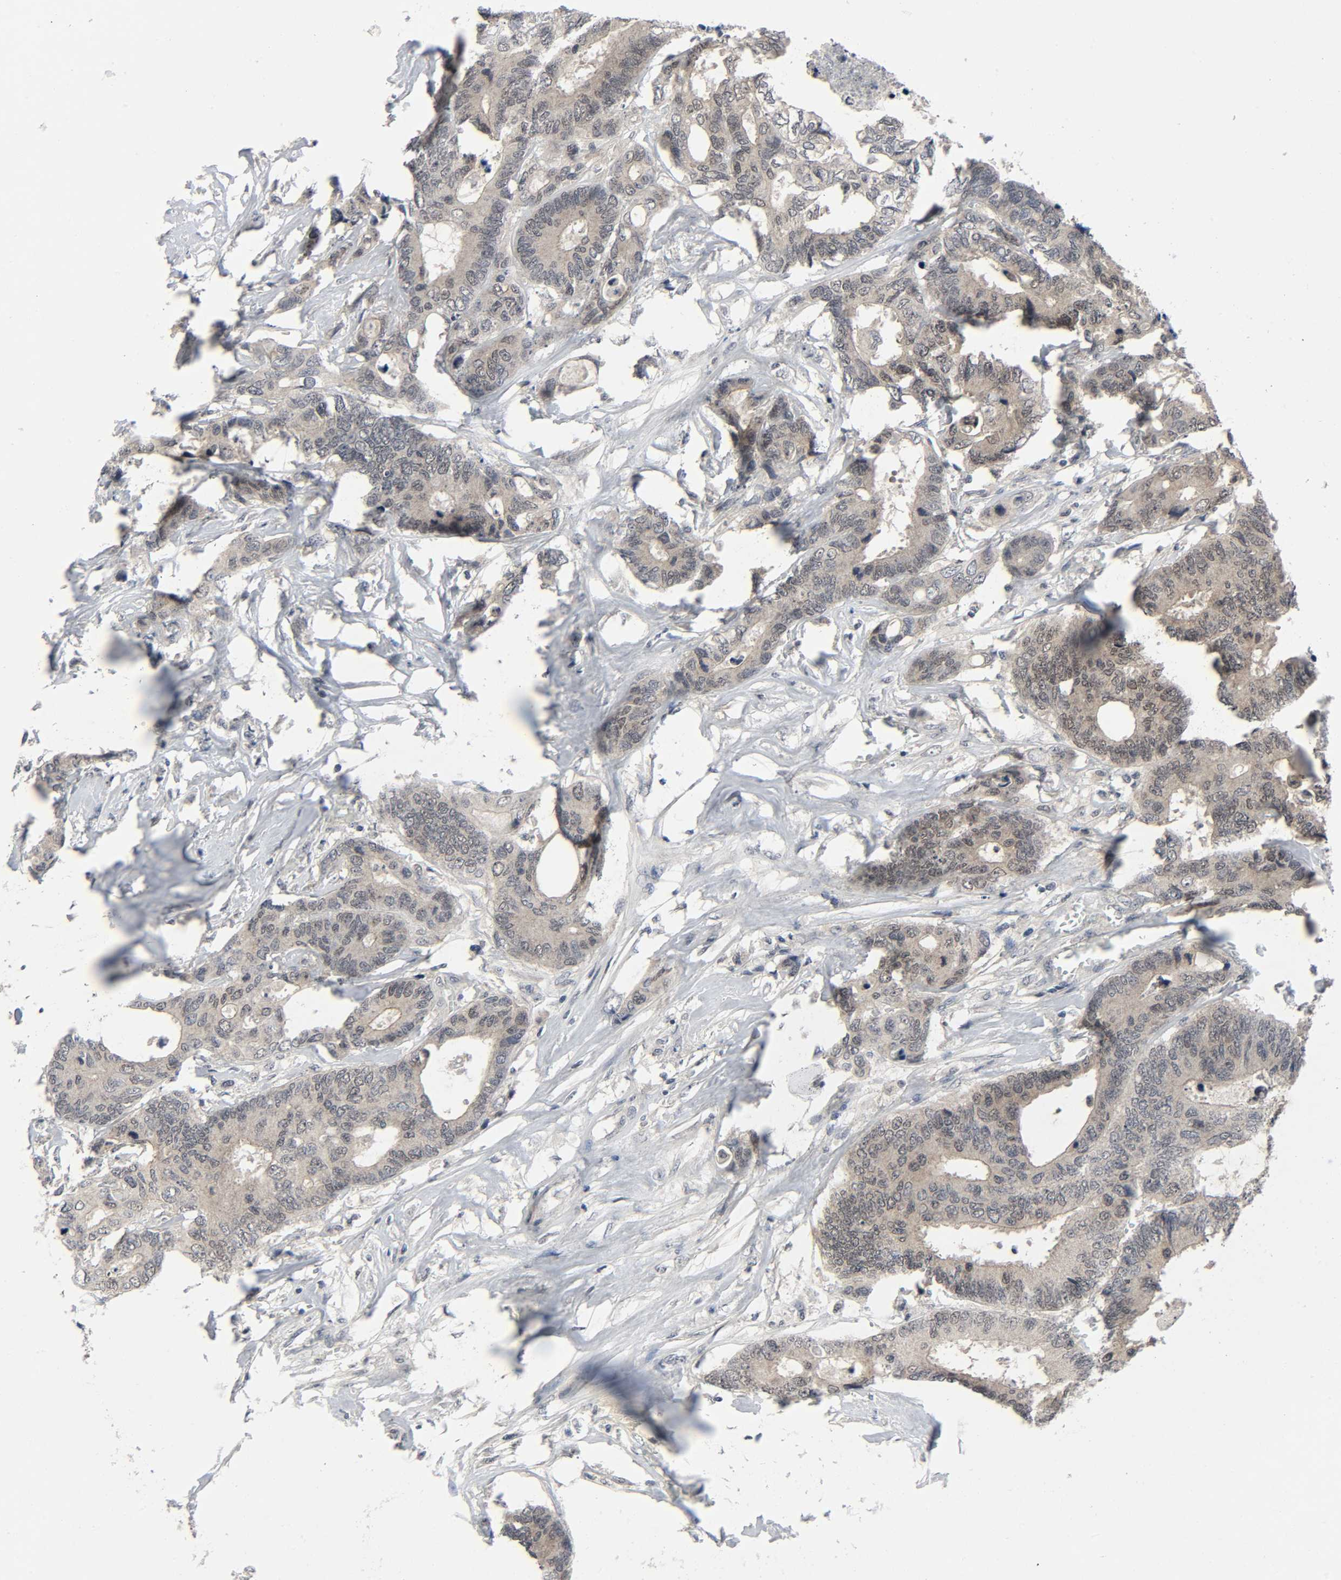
{"staining": {"intensity": "weak", "quantity": ">75%", "location": "cytoplasmic/membranous,nuclear"}, "tissue": "colorectal cancer", "cell_type": "Tumor cells", "image_type": "cancer", "snomed": [{"axis": "morphology", "description": "Adenocarcinoma, NOS"}, {"axis": "topography", "description": "Rectum"}], "caption": "An immunohistochemistry micrograph of tumor tissue is shown. Protein staining in brown labels weak cytoplasmic/membranous and nuclear positivity in colorectal cancer within tumor cells.", "gene": "MAPKAPK5", "patient": {"sex": "male", "age": 55}}